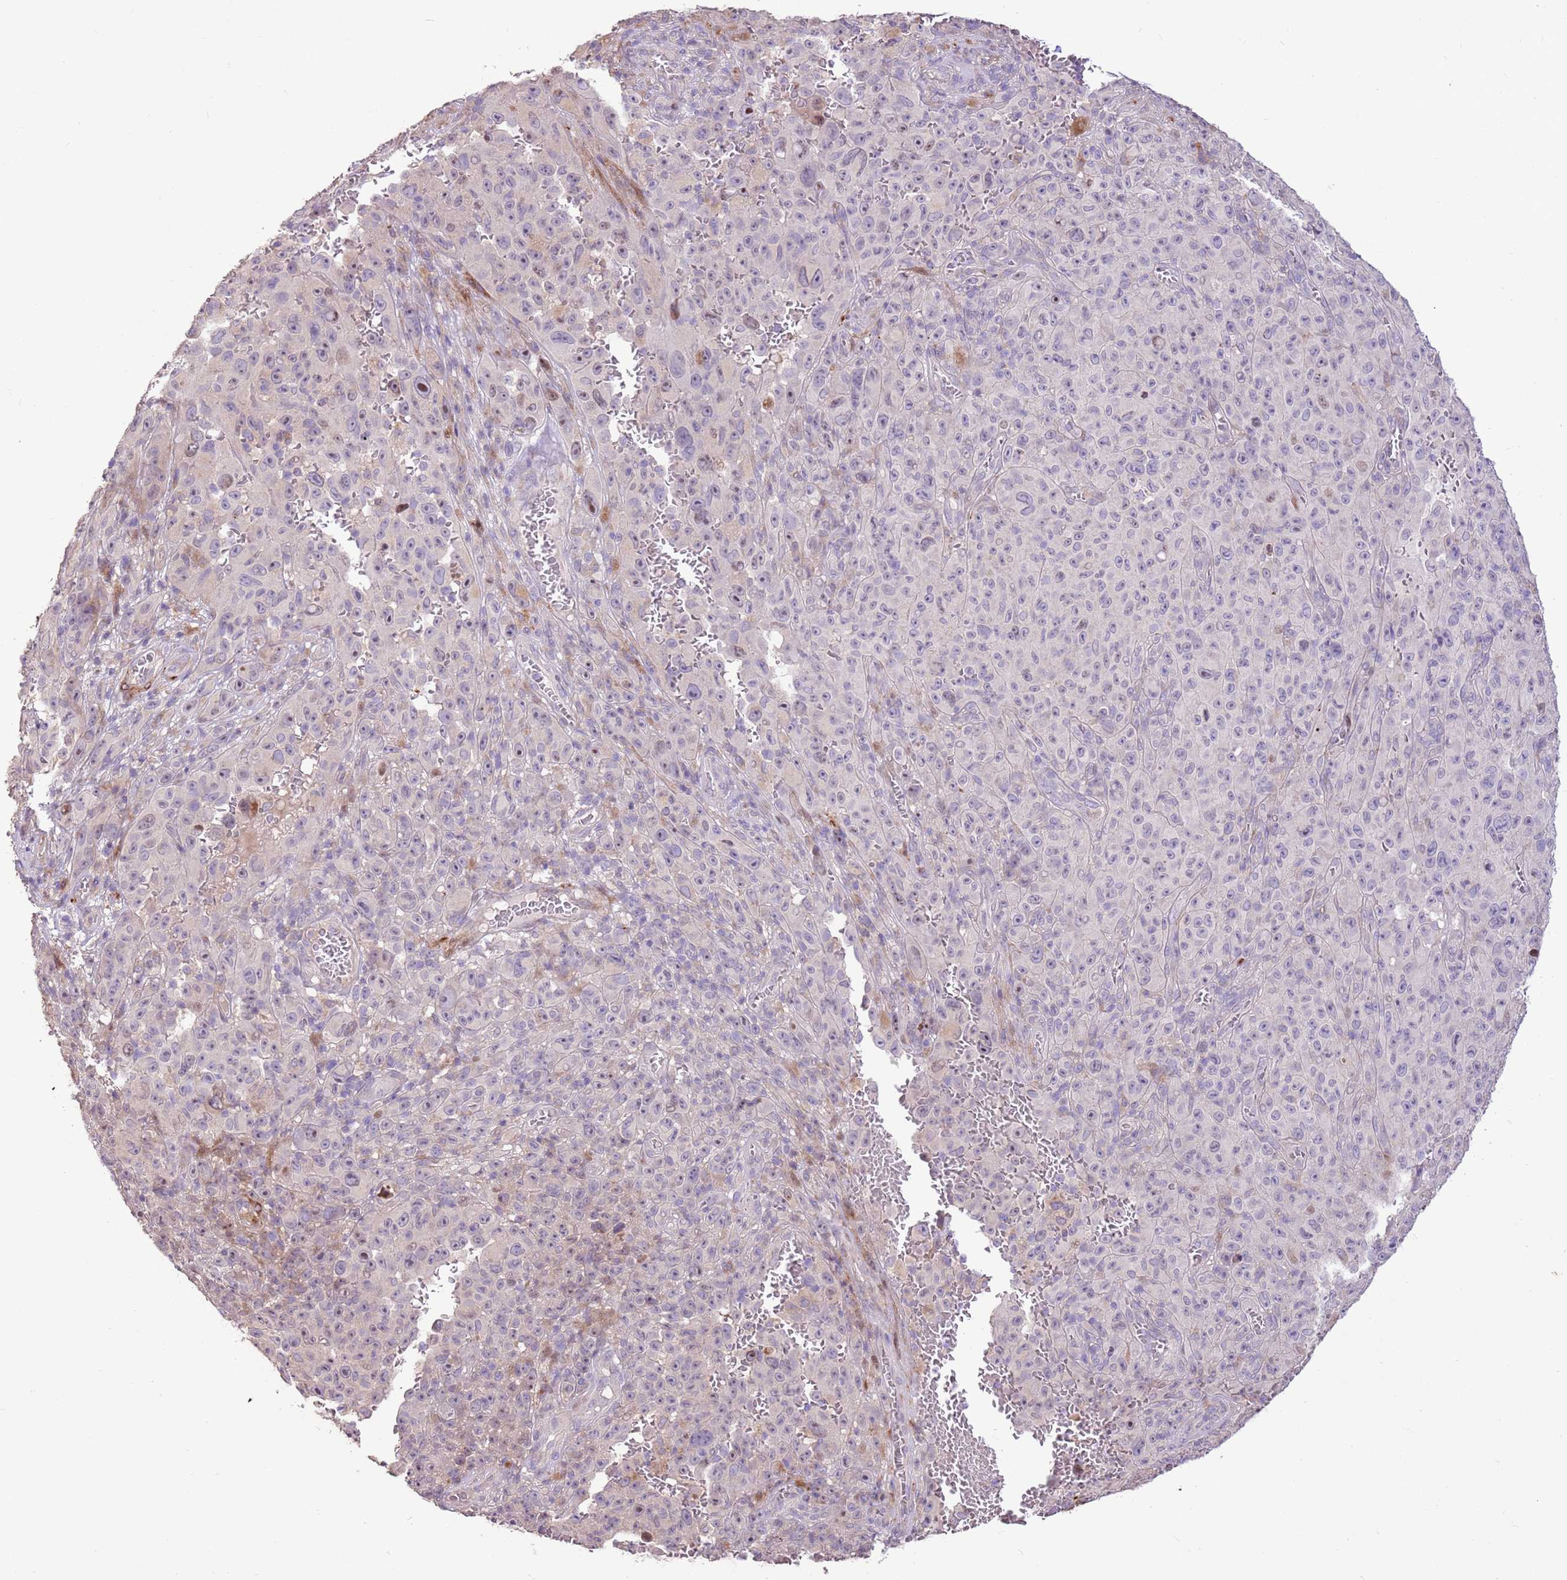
{"staining": {"intensity": "negative", "quantity": "none", "location": "none"}, "tissue": "melanoma", "cell_type": "Tumor cells", "image_type": "cancer", "snomed": [{"axis": "morphology", "description": "Malignant melanoma, NOS"}, {"axis": "topography", "description": "Skin"}], "caption": "Immunohistochemical staining of human melanoma displays no significant positivity in tumor cells.", "gene": "LGI4", "patient": {"sex": "female", "age": 82}}